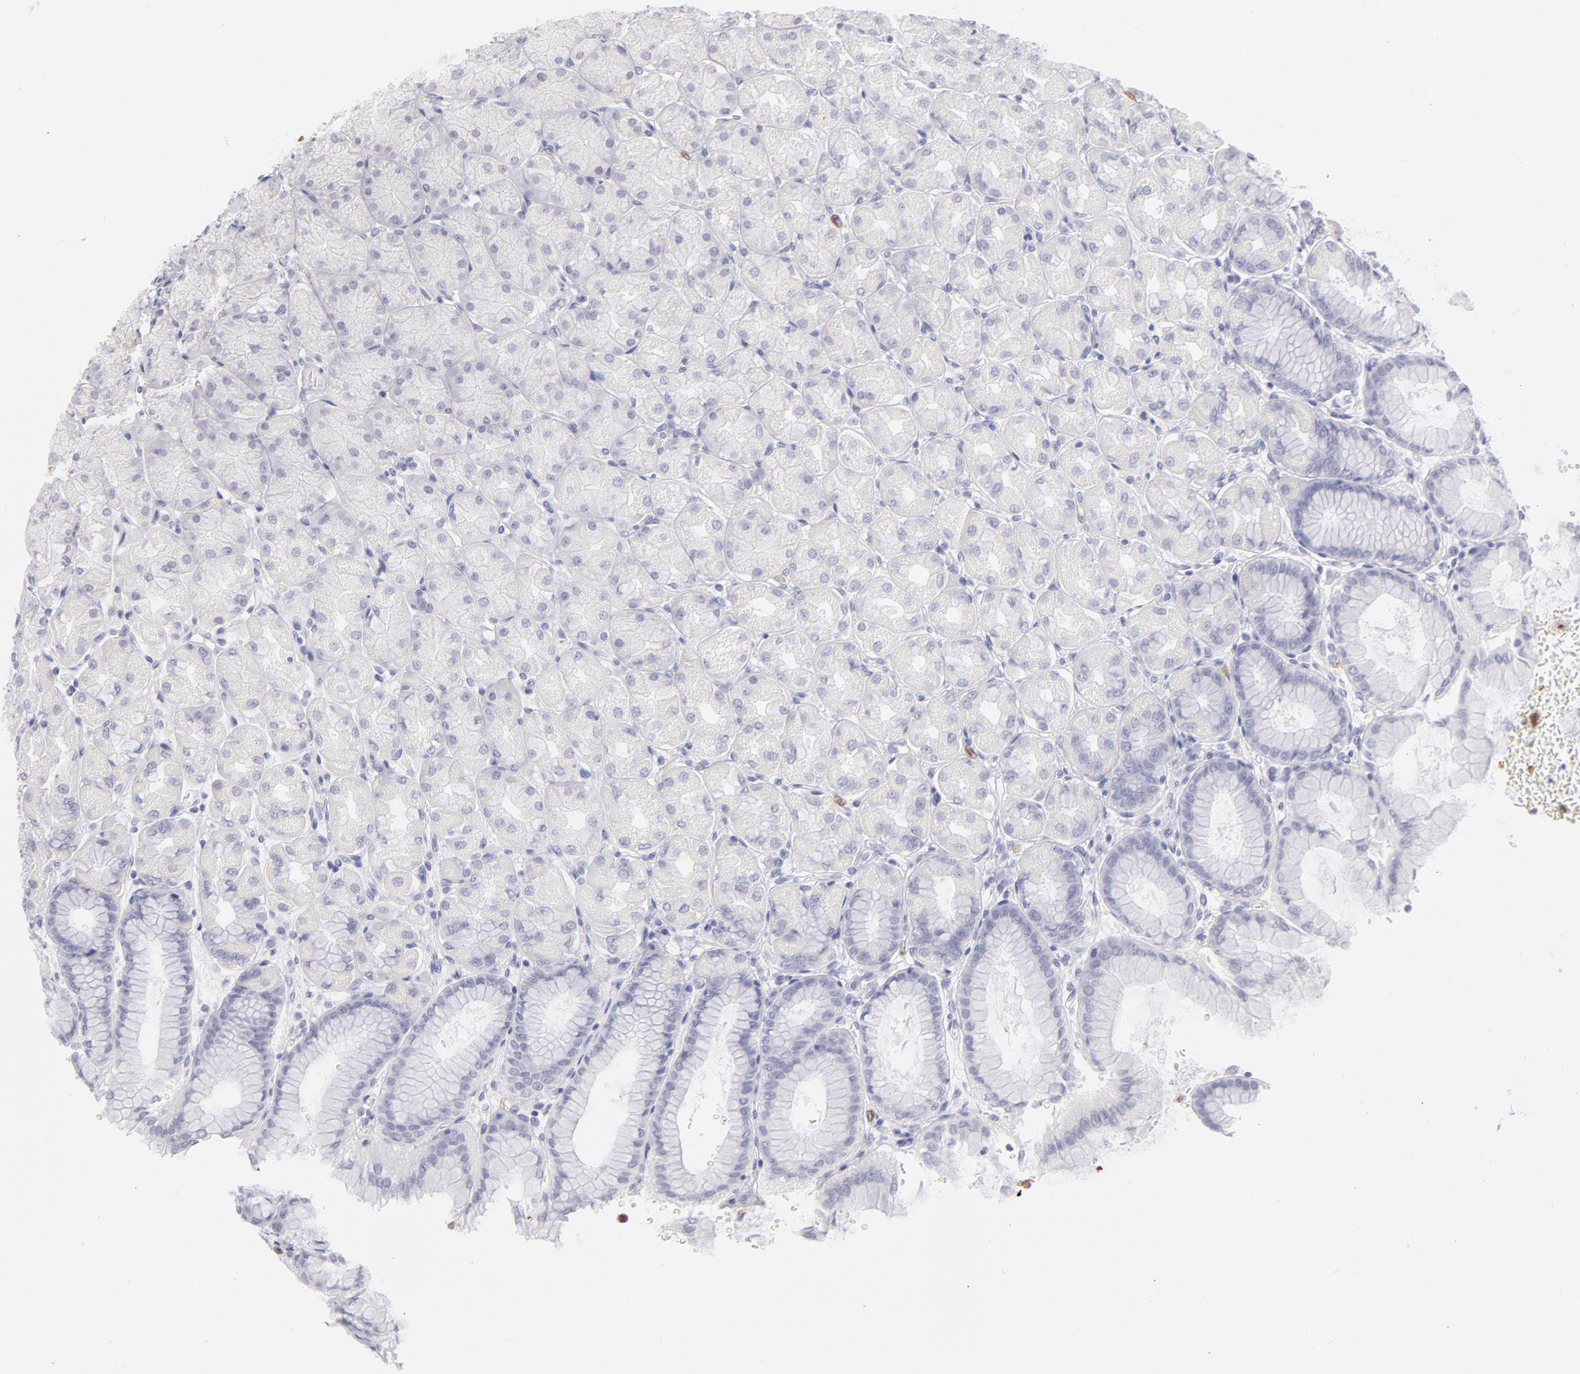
{"staining": {"intensity": "negative", "quantity": "none", "location": "none"}, "tissue": "stomach", "cell_type": "Glandular cells", "image_type": "normal", "snomed": [{"axis": "morphology", "description": "Normal tissue, NOS"}, {"axis": "topography", "description": "Stomach, upper"}], "caption": "Stomach stained for a protein using immunohistochemistry (IHC) reveals no expression glandular cells.", "gene": "LTB4R", "patient": {"sex": "female", "age": 56}}